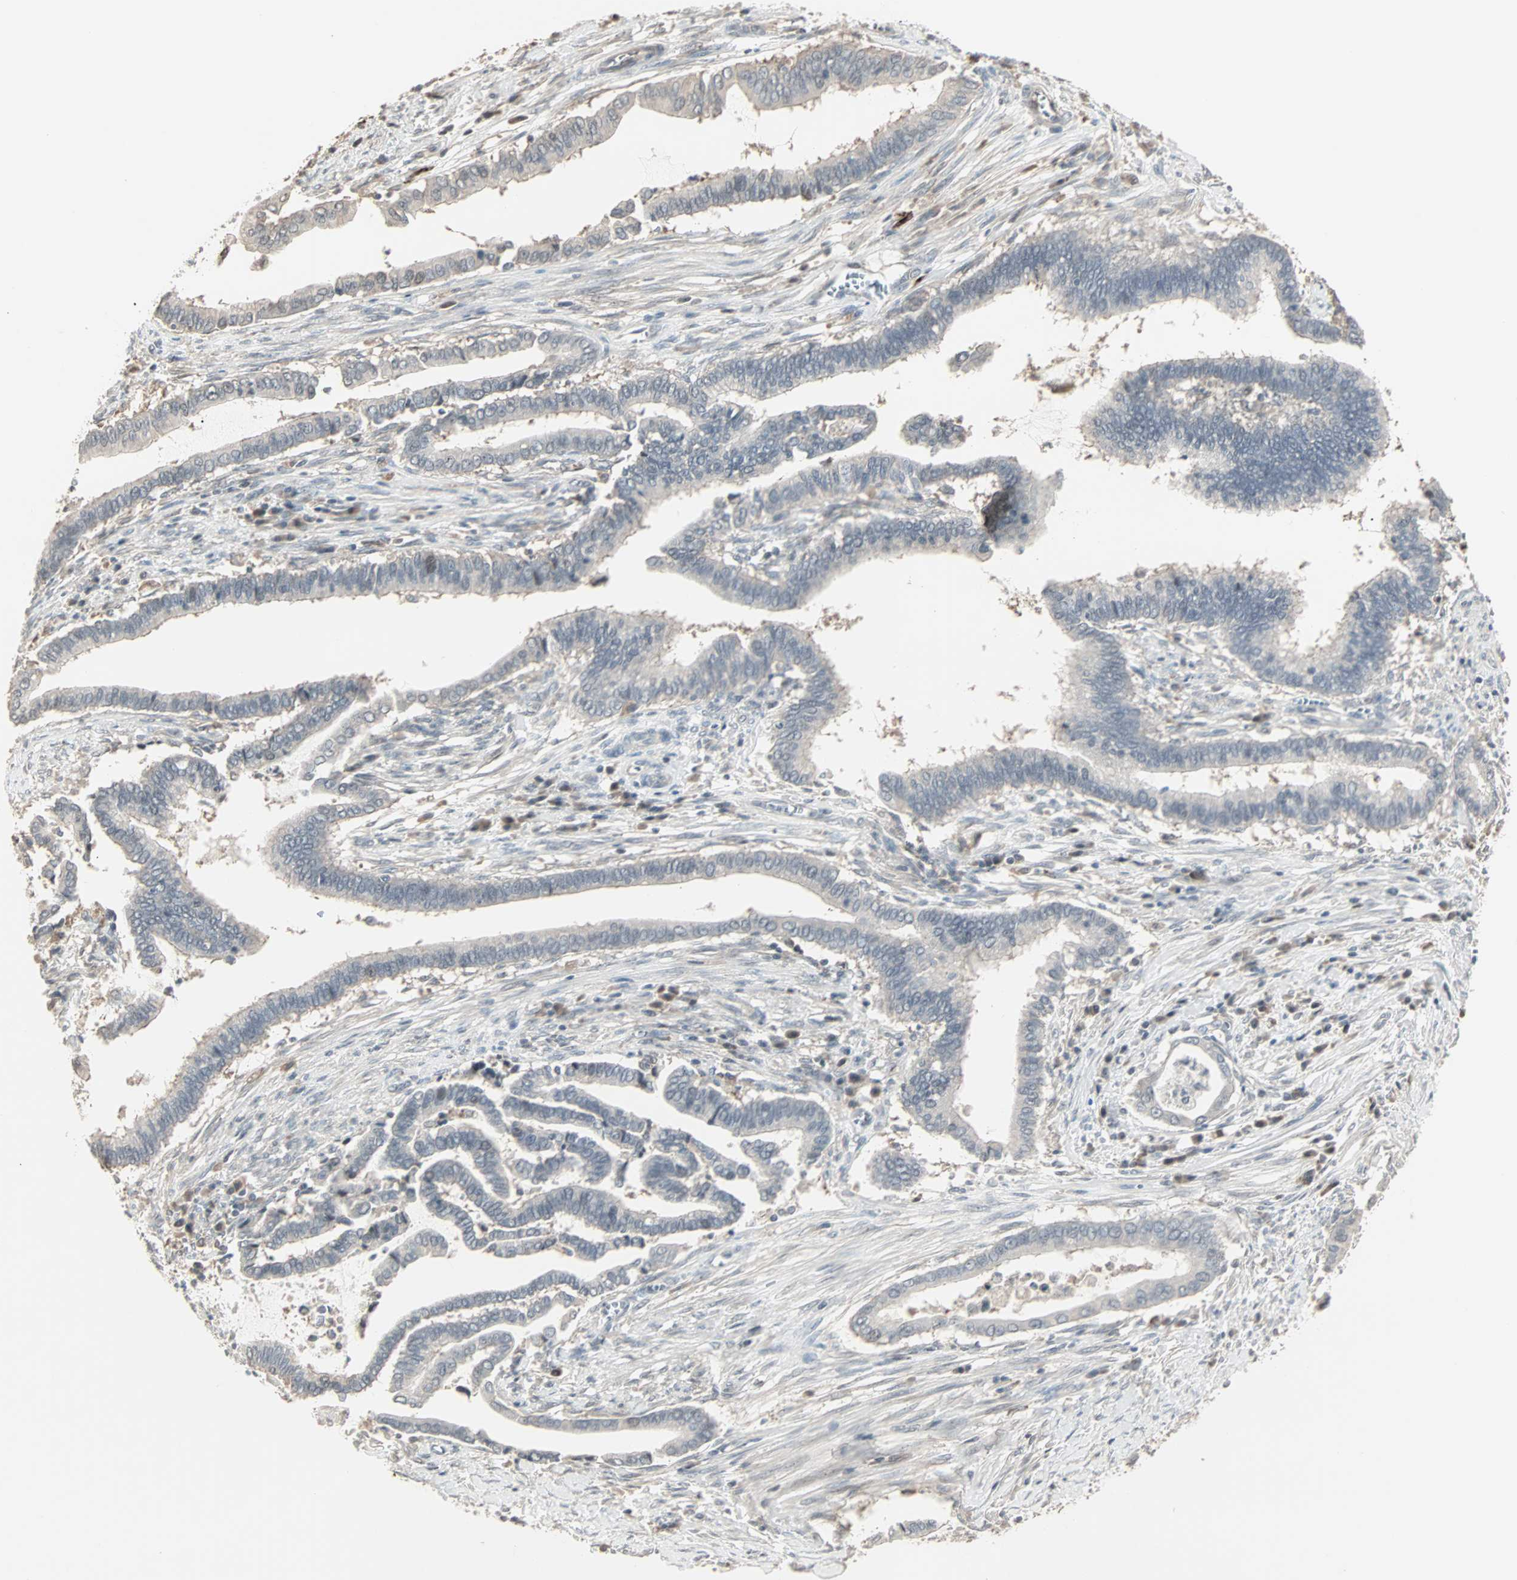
{"staining": {"intensity": "weak", "quantity": "25%-75%", "location": "cytoplasmic/membranous"}, "tissue": "cervical cancer", "cell_type": "Tumor cells", "image_type": "cancer", "snomed": [{"axis": "morphology", "description": "Adenocarcinoma, NOS"}, {"axis": "topography", "description": "Cervix"}], "caption": "Immunohistochemistry (IHC) of cervical cancer reveals low levels of weak cytoplasmic/membranous staining in approximately 25%-75% of tumor cells. (DAB (3,3'-diaminobenzidine) IHC with brightfield microscopy, high magnification).", "gene": "KDM4A", "patient": {"sex": "female", "age": 44}}